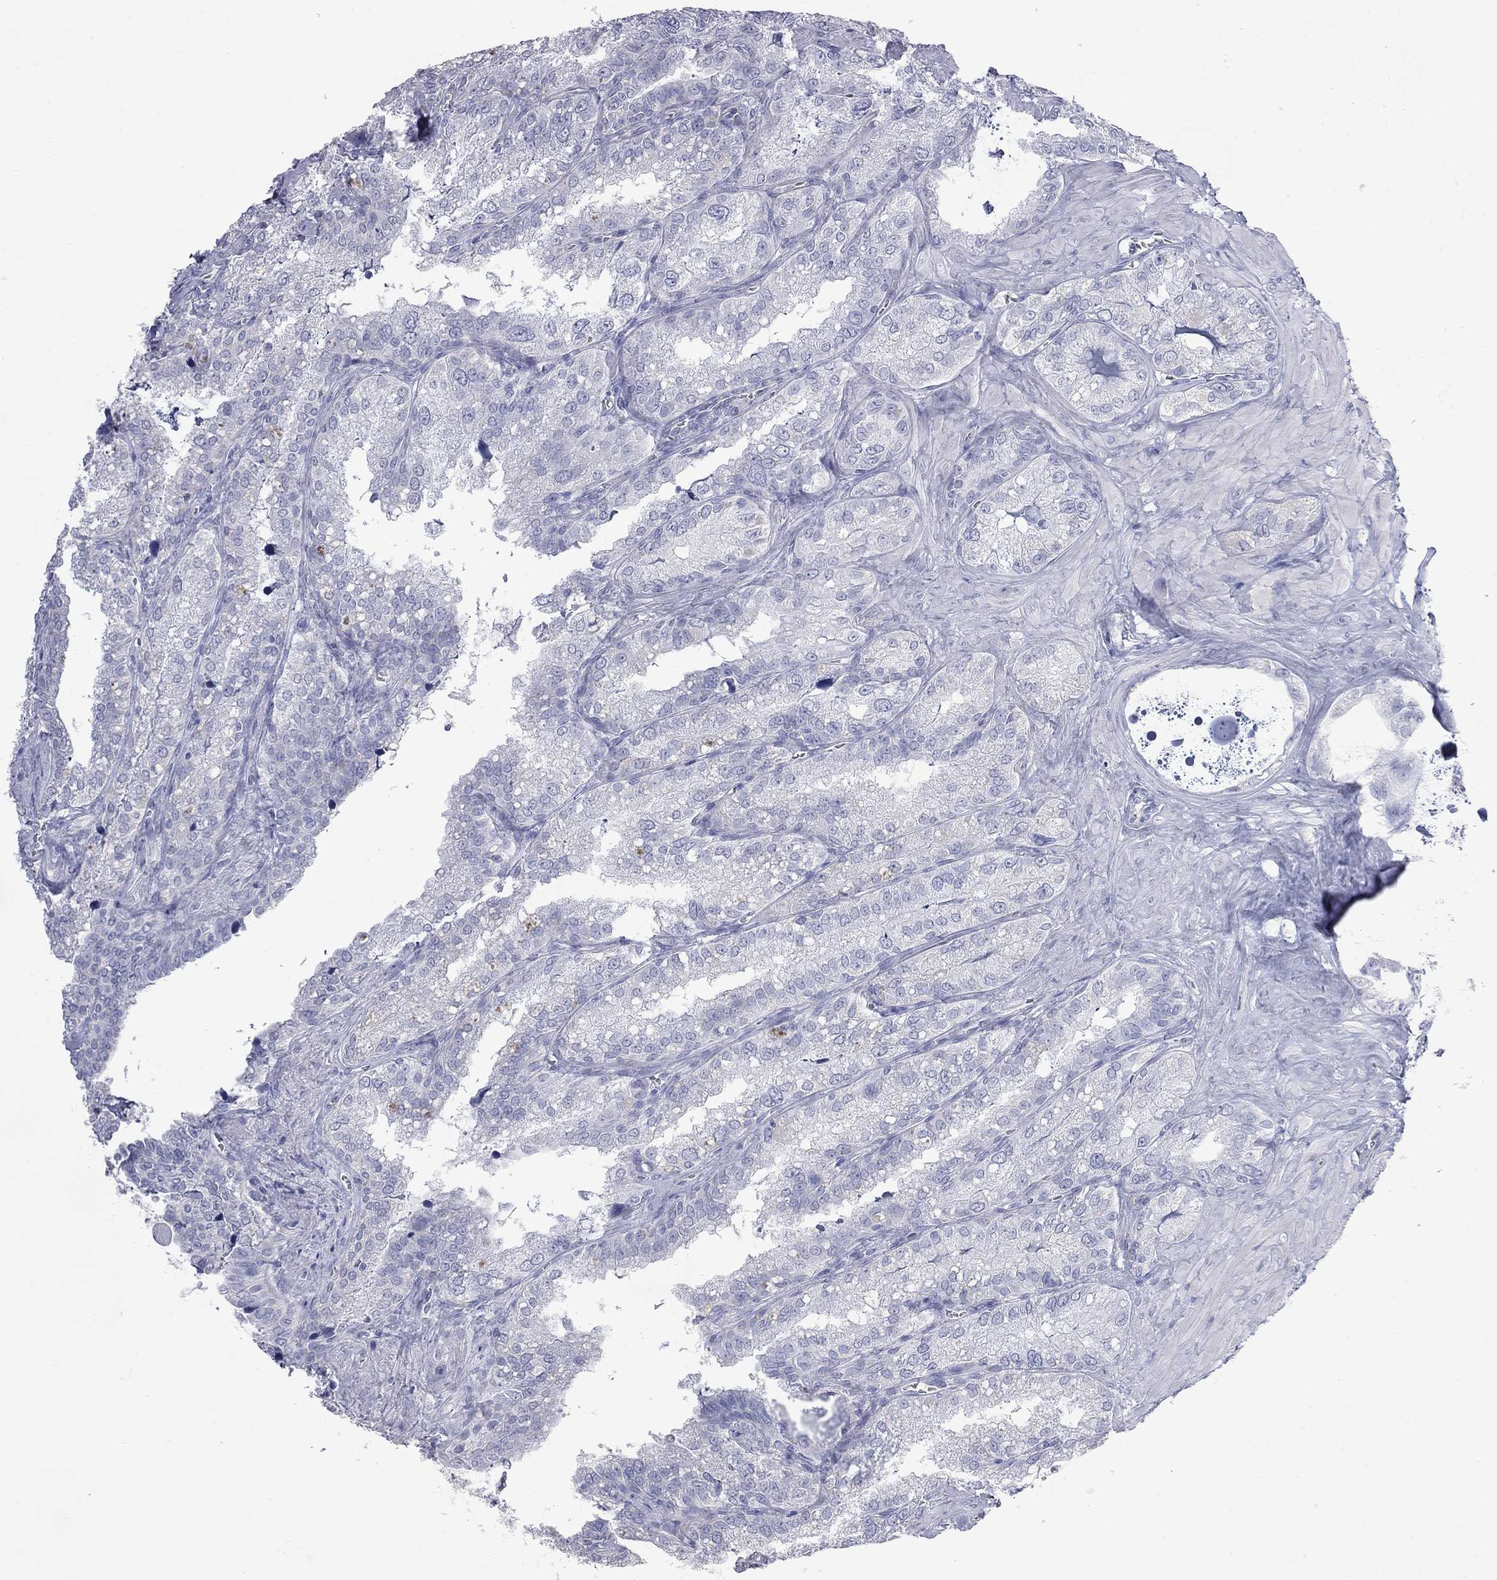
{"staining": {"intensity": "negative", "quantity": "none", "location": "none"}, "tissue": "seminal vesicle", "cell_type": "Glandular cells", "image_type": "normal", "snomed": [{"axis": "morphology", "description": "Normal tissue, NOS"}, {"axis": "topography", "description": "Seminal veicle"}], "caption": "Human seminal vesicle stained for a protein using IHC shows no expression in glandular cells.", "gene": "KCND2", "patient": {"sex": "male", "age": 57}}